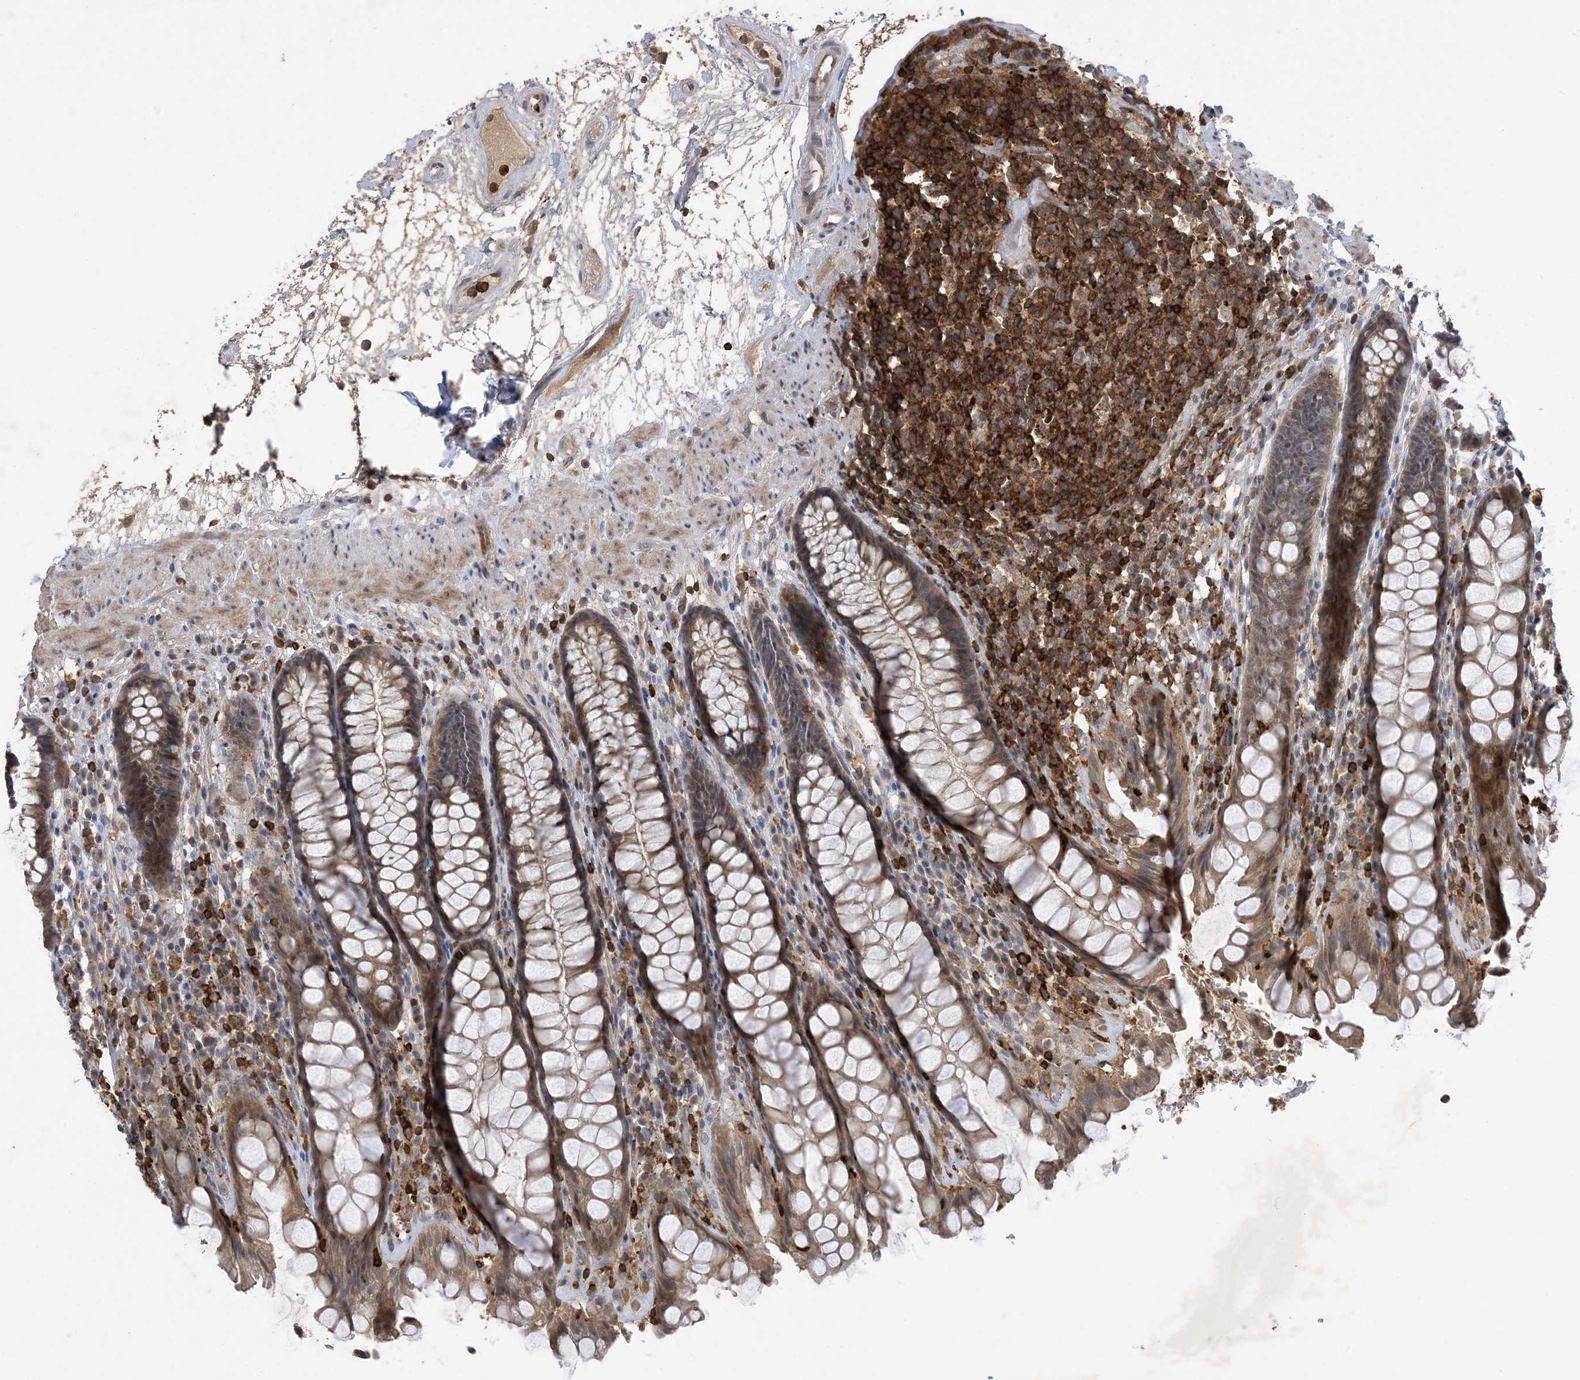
{"staining": {"intensity": "moderate", "quantity": ">75%", "location": "cytoplasmic/membranous"}, "tissue": "rectum", "cell_type": "Glandular cells", "image_type": "normal", "snomed": [{"axis": "morphology", "description": "Normal tissue, NOS"}, {"axis": "topography", "description": "Rectum"}], "caption": "This histopathology image exhibits immunohistochemistry (IHC) staining of benign human rectum, with medium moderate cytoplasmic/membranous positivity in approximately >75% of glandular cells.", "gene": "AK9", "patient": {"sex": "male", "age": 64}}